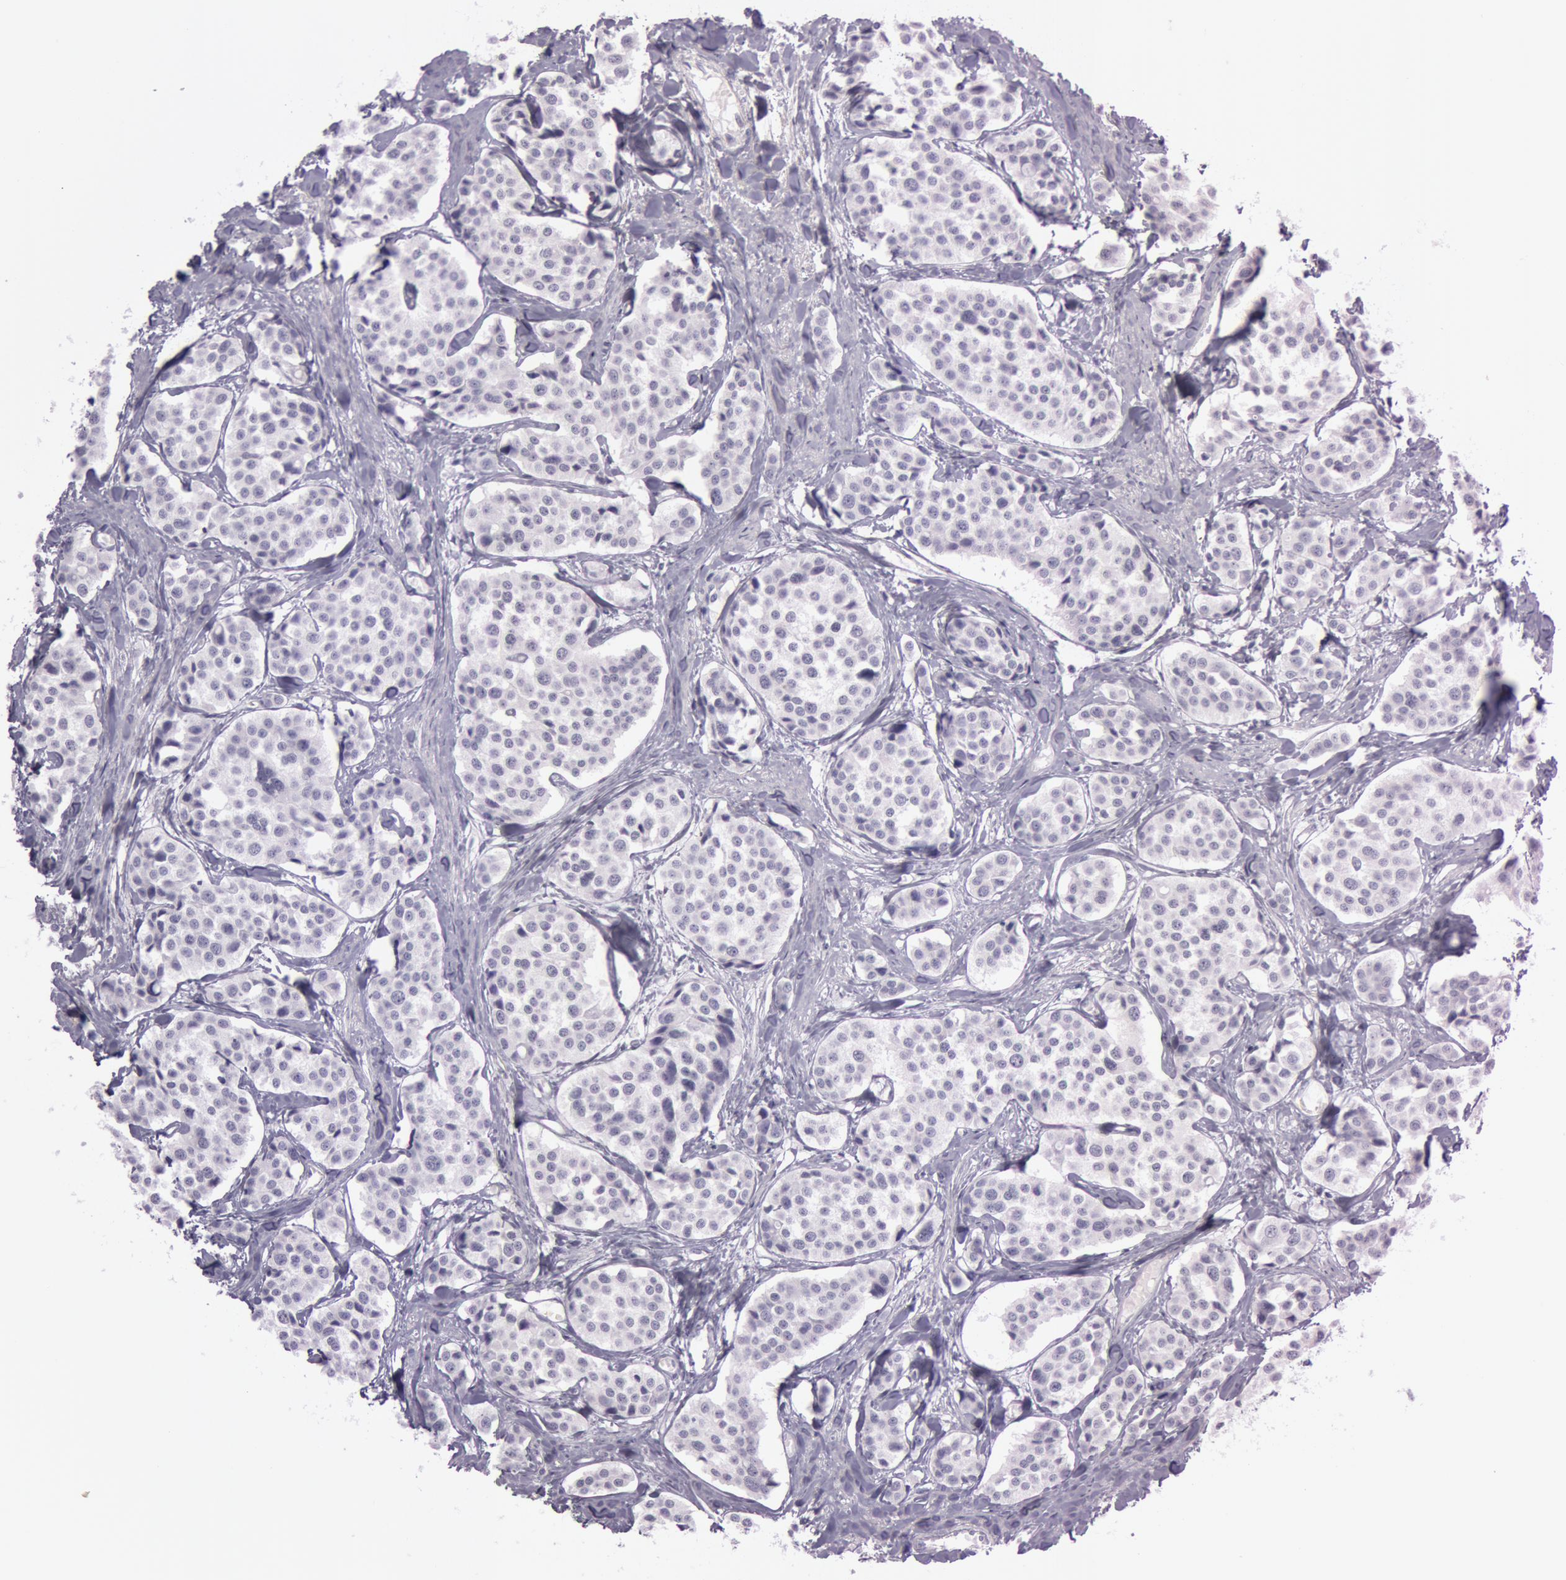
{"staining": {"intensity": "negative", "quantity": "none", "location": "none"}, "tissue": "carcinoid", "cell_type": "Tumor cells", "image_type": "cancer", "snomed": [{"axis": "morphology", "description": "Carcinoid, malignant, NOS"}, {"axis": "topography", "description": "Small intestine"}], "caption": "The image exhibits no significant expression in tumor cells of carcinoid (malignant).", "gene": "FOLH1", "patient": {"sex": "male", "age": 60}}